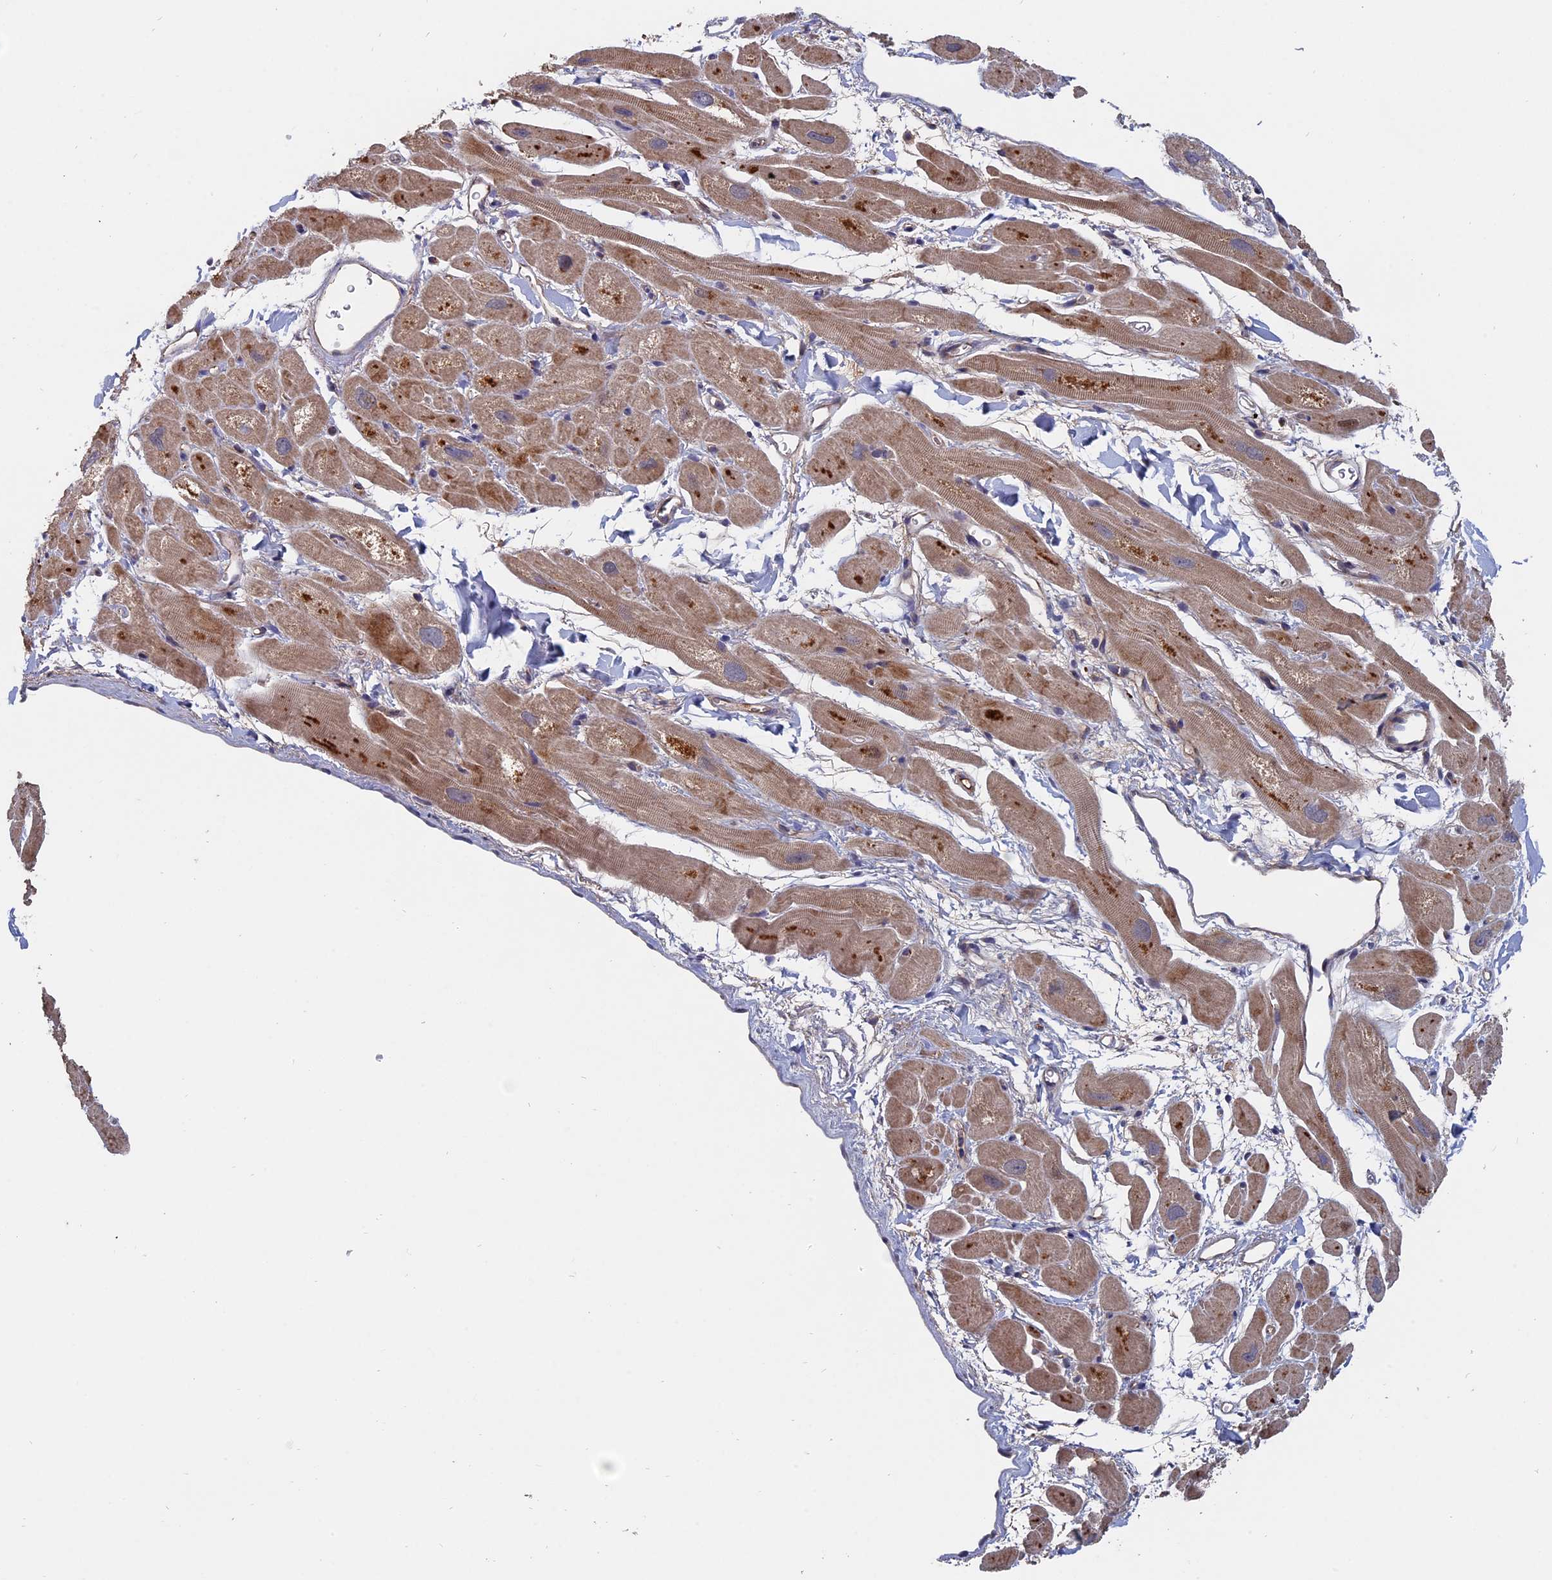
{"staining": {"intensity": "moderate", "quantity": "25%-75%", "location": "cytoplasmic/membranous"}, "tissue": "heart muscle", "cell_type": "Cardiomyocytes", "image_type": "normal", "snomed": [{"axis": "morphology", "description": "Normal tissue, NOS"}, {"axis": "topography", "description": "Heart"}], "caption": "A high-resolution micrograph shows immunohistochemistry staining of benign heart muscle, which demonstrates moderate cytoplasmic/membranous staining in about 25%-75% of cardiomyocytes.", "gene": "SLC33A1", "patient": {"sex": "male", "age": 49}}